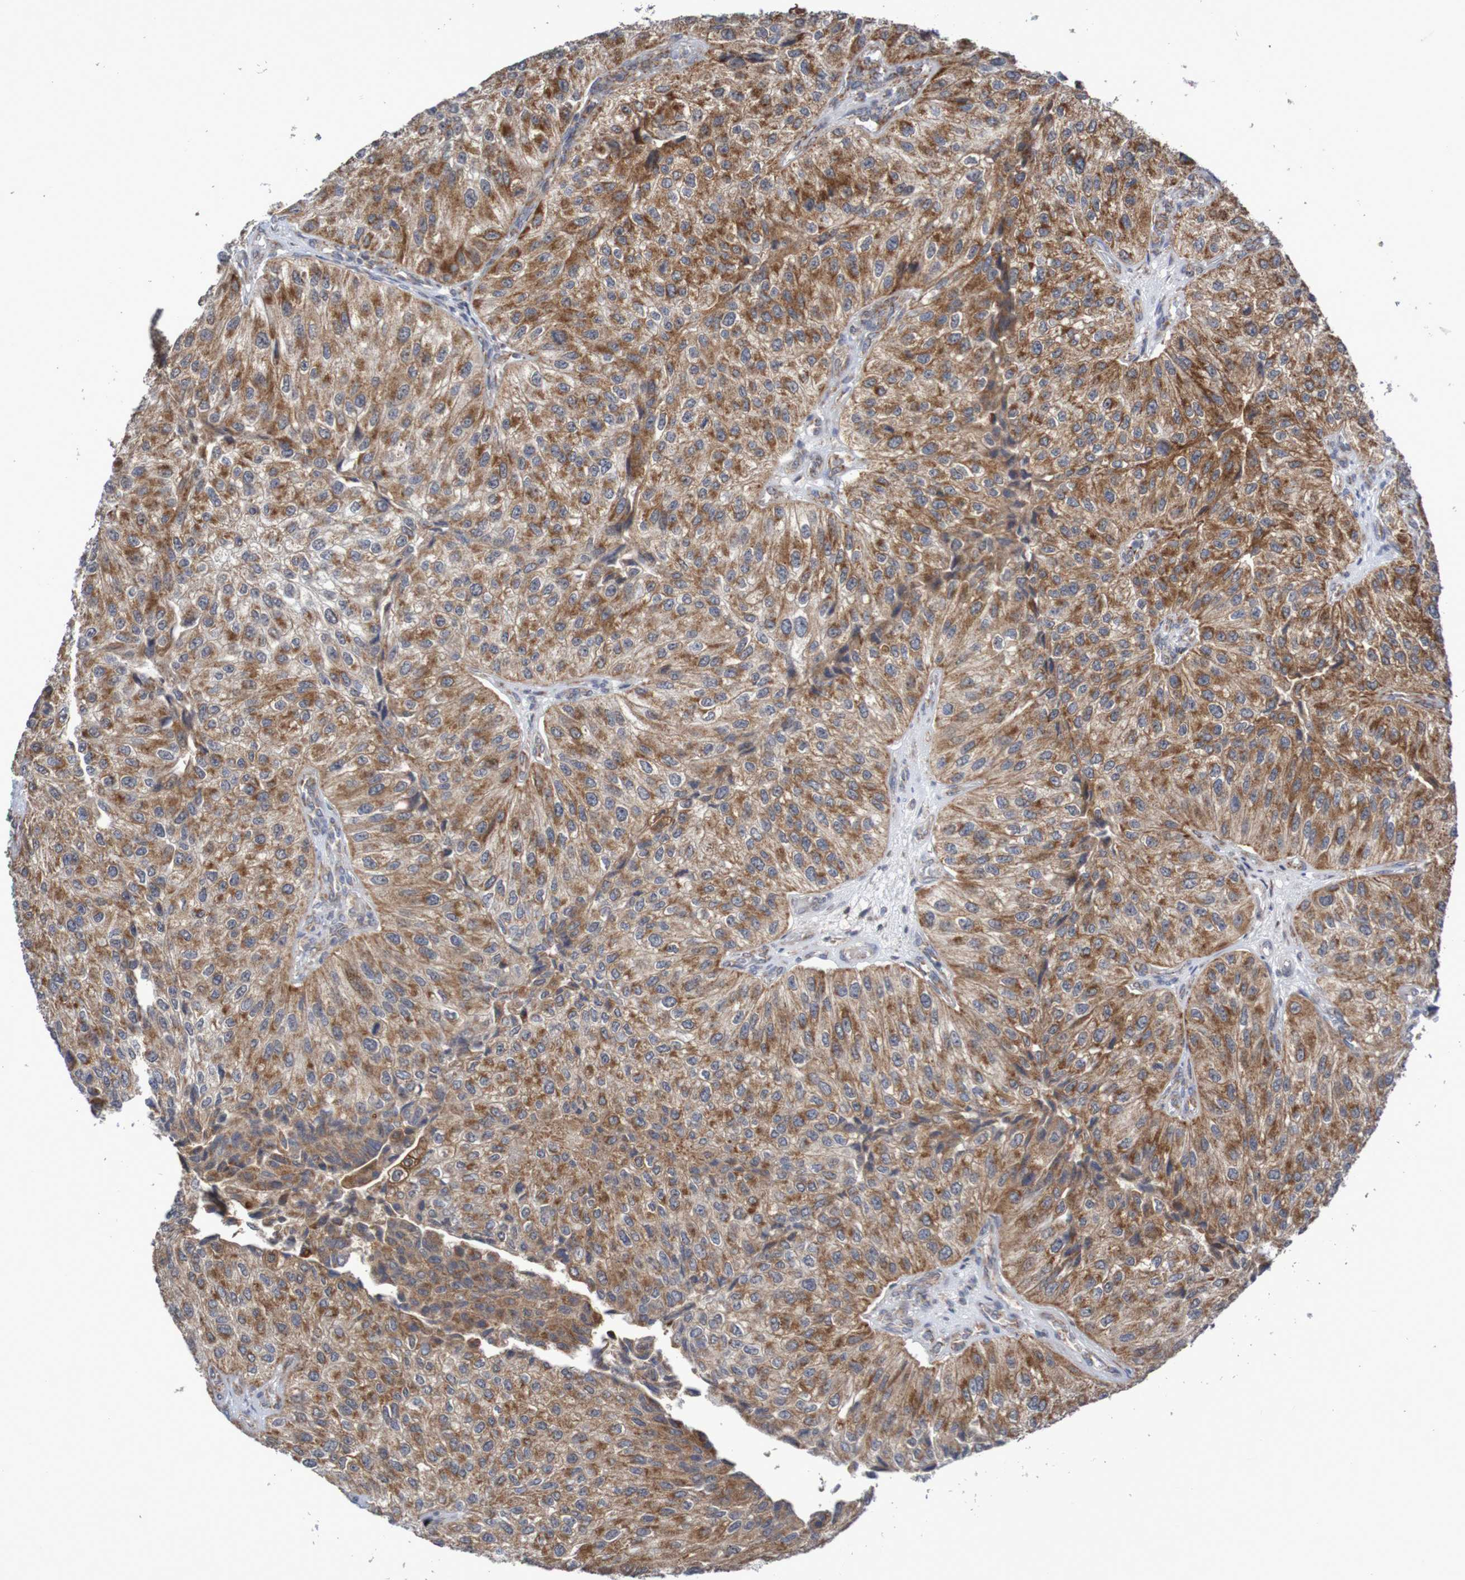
{"staining": {"intensity": "moderate", "quantity": ">75%", "location": "cytoplasmic/membranous"}, "tissue": "urothelial cancer", "cell_type": "Tumor cells", "image_type": "cancer", "snomed": [{"axis": "morphology", "description": "Urothelial carcinoma, High grade"}, {"axis": "topography", "description": "Kidney"}, {"axis": "topography", "description": "Urinary bladder"}], "caption": "High-grade urothelial carcinoma stained for a protein reveals moderate cytoplasmic/membranous positivity in tumor cells.", "gene": "DVL1", "patient": {"sex": "male", "age": 77}}